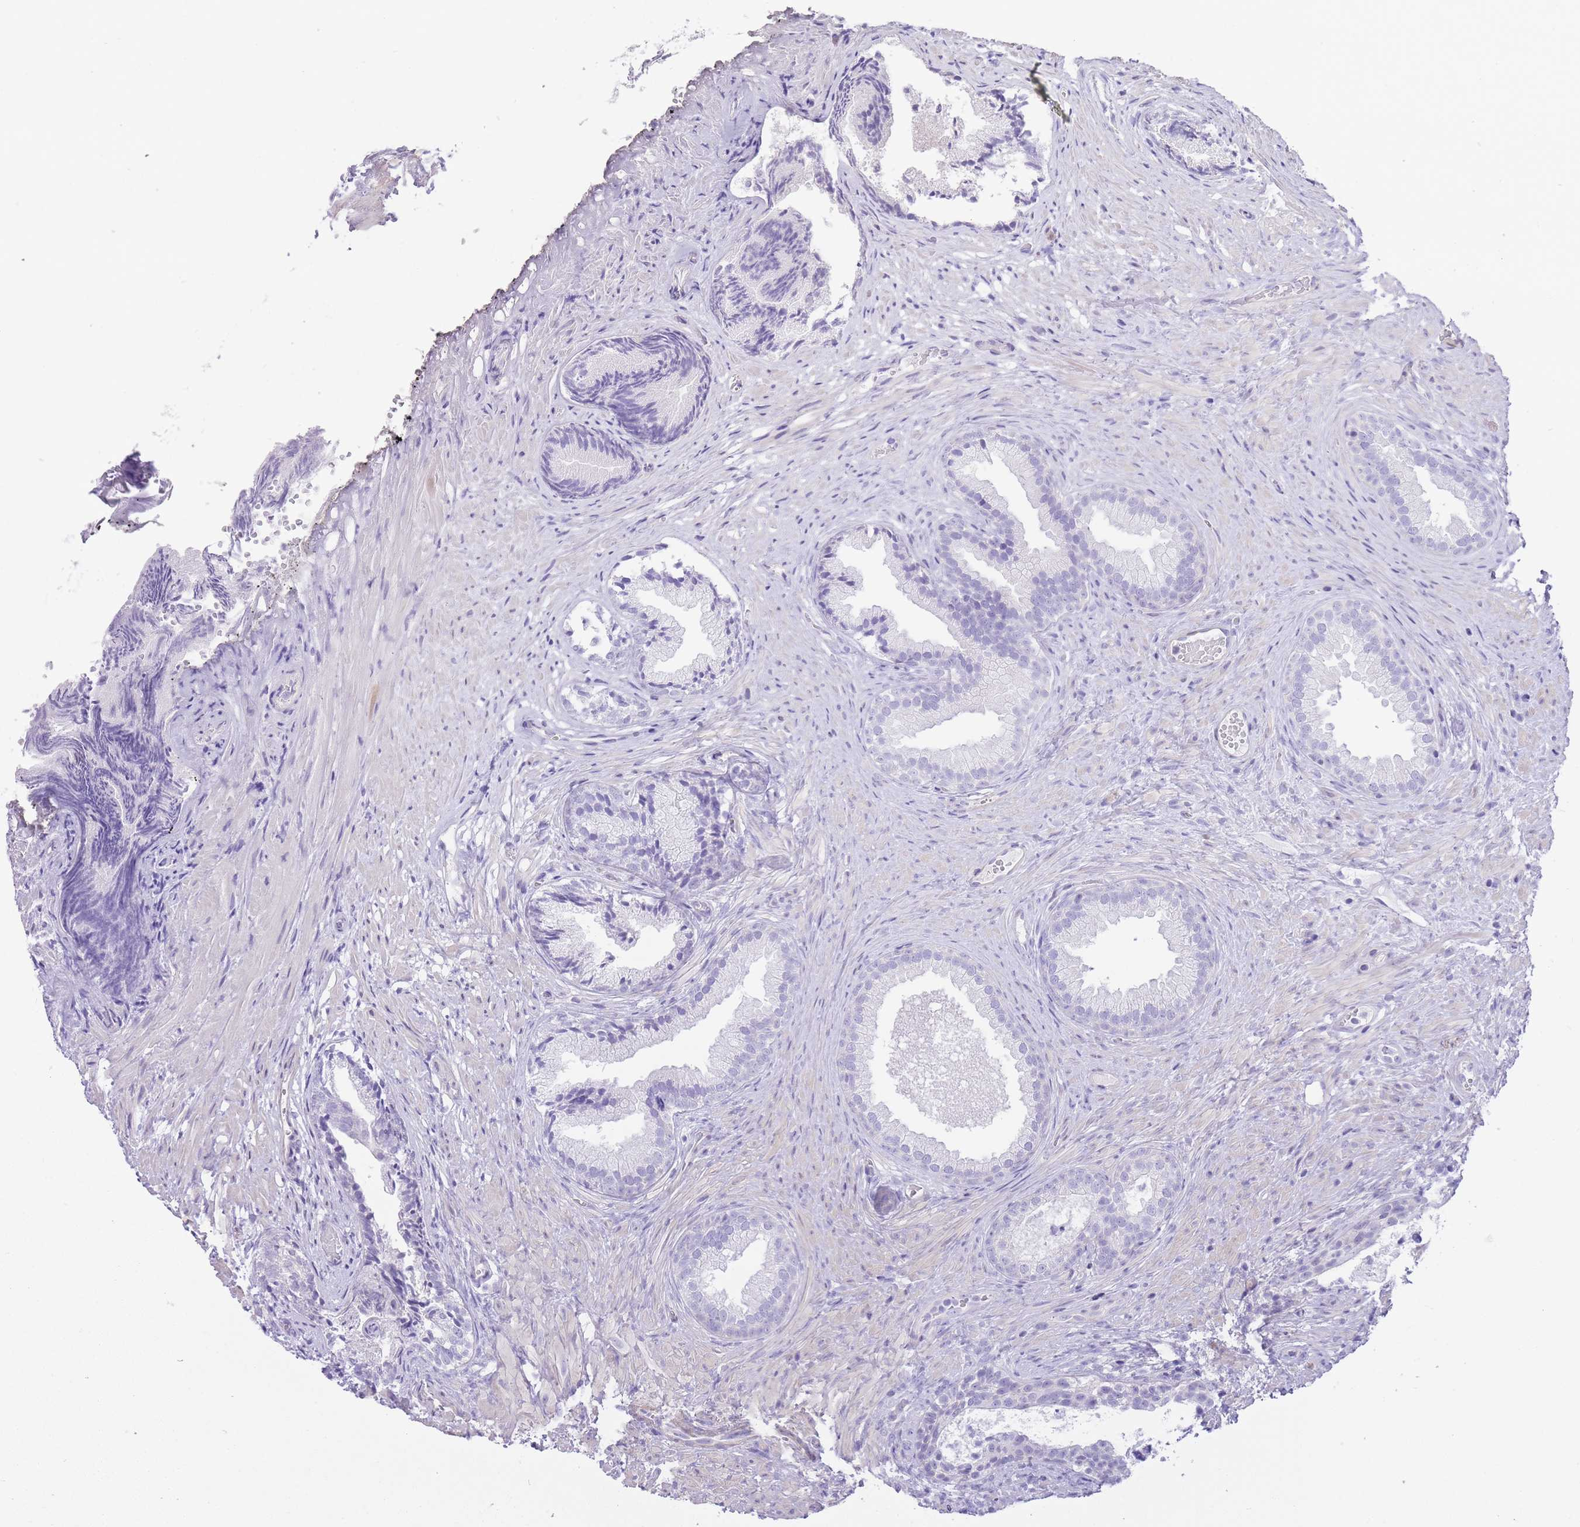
{"staining": {"intensity": "negative", "quantity": "none", "location": "none"}, "tissue": "prostate", "cell_type": "Glandular cells", "image_type": "normal", "snomed": [{"axis": "morphology", "description": "Normal tissue, NOS"}, {"axis": "topography", "description": "Prostate"}], "caption": "The micrograph demonstrates no significant positivity in glandular cells of prostate.", "gene": "OR11H12", "patient": {"sex": "male", "age": 76}}